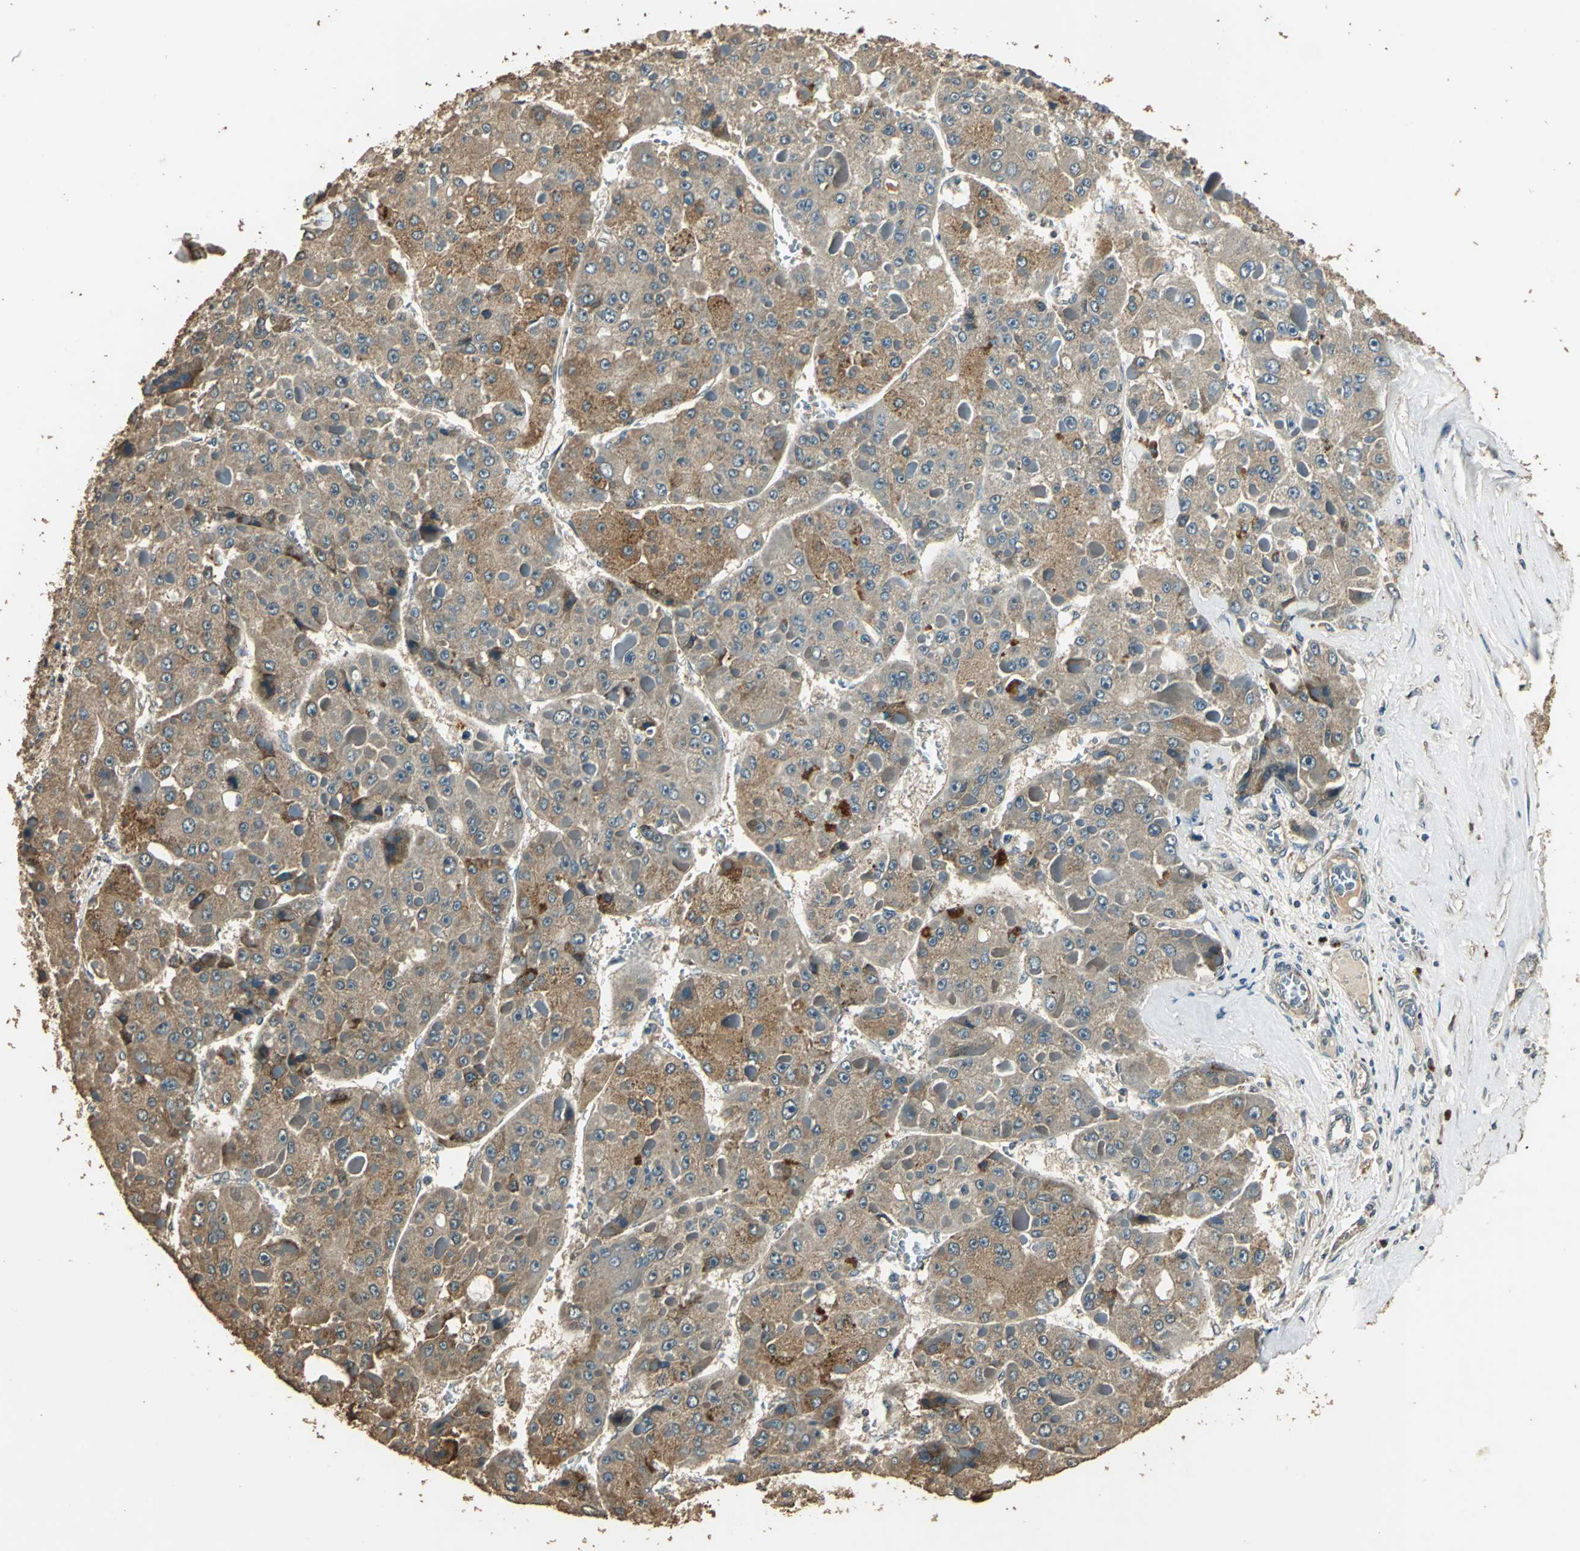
{"staining": {"intensity": "moderate", "quantity": ">75%", "location": "cytoplasmic/membranous"}, "tissue": "liver cancer", "cell_type": "Tumor cells", "image_type": "cancer", "snomed": [{"axis": "morphology", "description": "Carcinoma, Hepatocellular, NOS"}, {"axis": "topography", "description": "Liver"}], "caption": "A photomicrograph of hepatocellular carcinoma (liver) stained for a protein demonstrates moderate cytoplasmic/membranous brown staining in tumor cells.", "gene": "TMPRSS4", "patient": {"sex": "female", "age": 73}}